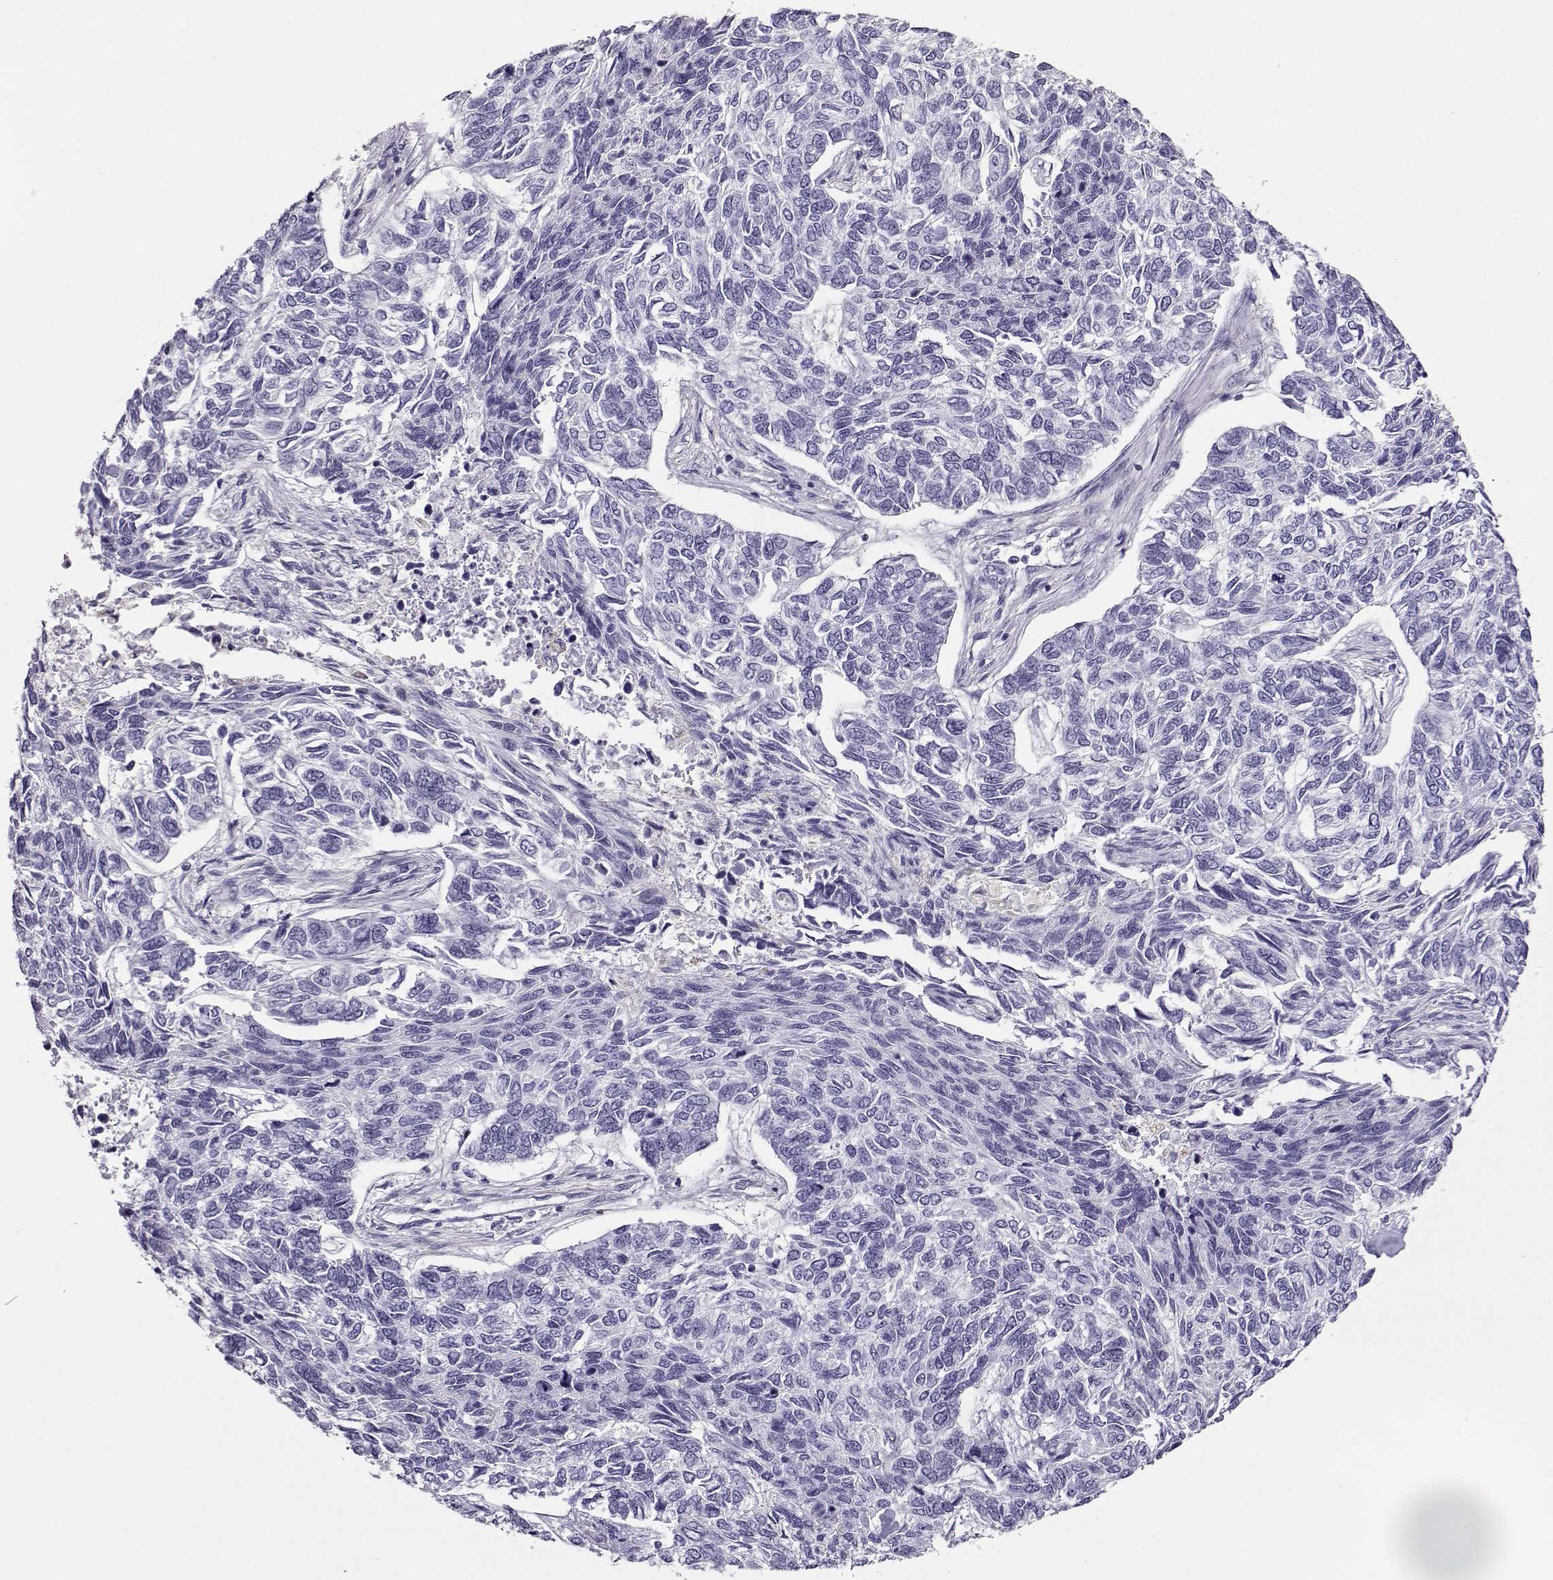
{"staining": {"intensity": "negative", "quantity": "none", "location": "none"}, "tissue": "skin cancer", "cell_type": "Tumor cells", "image_type": "cancer", "snomed": [{"axis": "morphology", "description": "Basal cell carcinoma"}, {"axis": "topography", "description": "Skin"}], "caption": "This micrograph is of skin cancer stained with IHC to label a protein in brown with the nuclei are counter-stained blue. There is no staining in tumor cells. (Brightfield microscopy of DAB immunohistochemistry at high magnification).", "gene": "RBM44", "patient": {"sex": "female", "age": 65}}